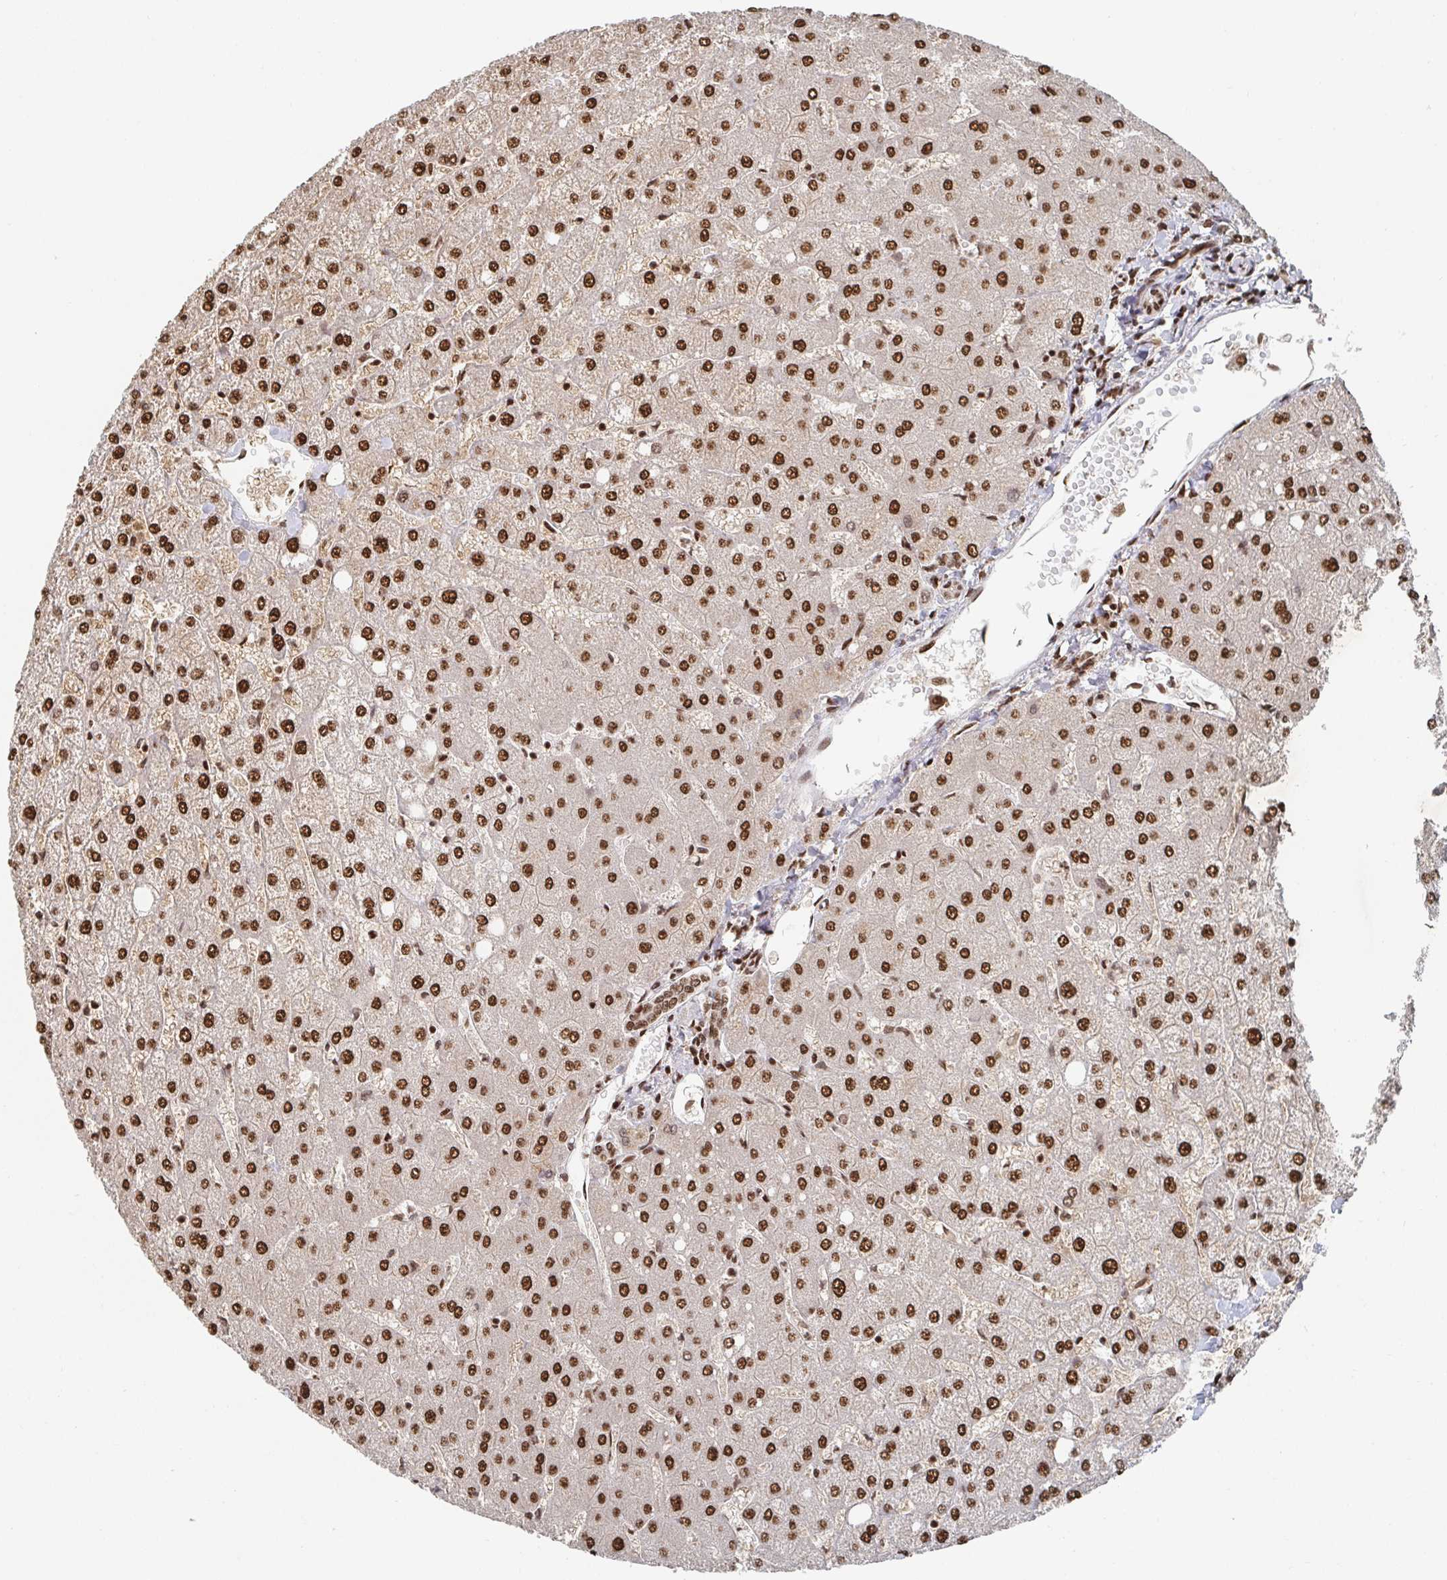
{"staining": {"intensity": "moderate", "quantity": ">75%", "location": "nuclear"}, "tissue": "liver", "cell_type": "Cholangiocytes", "image_type": "normal", "snomed": [{"axis": "morphology", "description": "Normal tissue, NOS"}, {"axis": "topography", "description": "Liver"}], "caption": "Protein staining of benign liver reveals moderate nuclear staining in approximately >75% of cholangiocytes.", "gene": "ZDHHC12", "patient": {"sex": "female", "age": 54}}